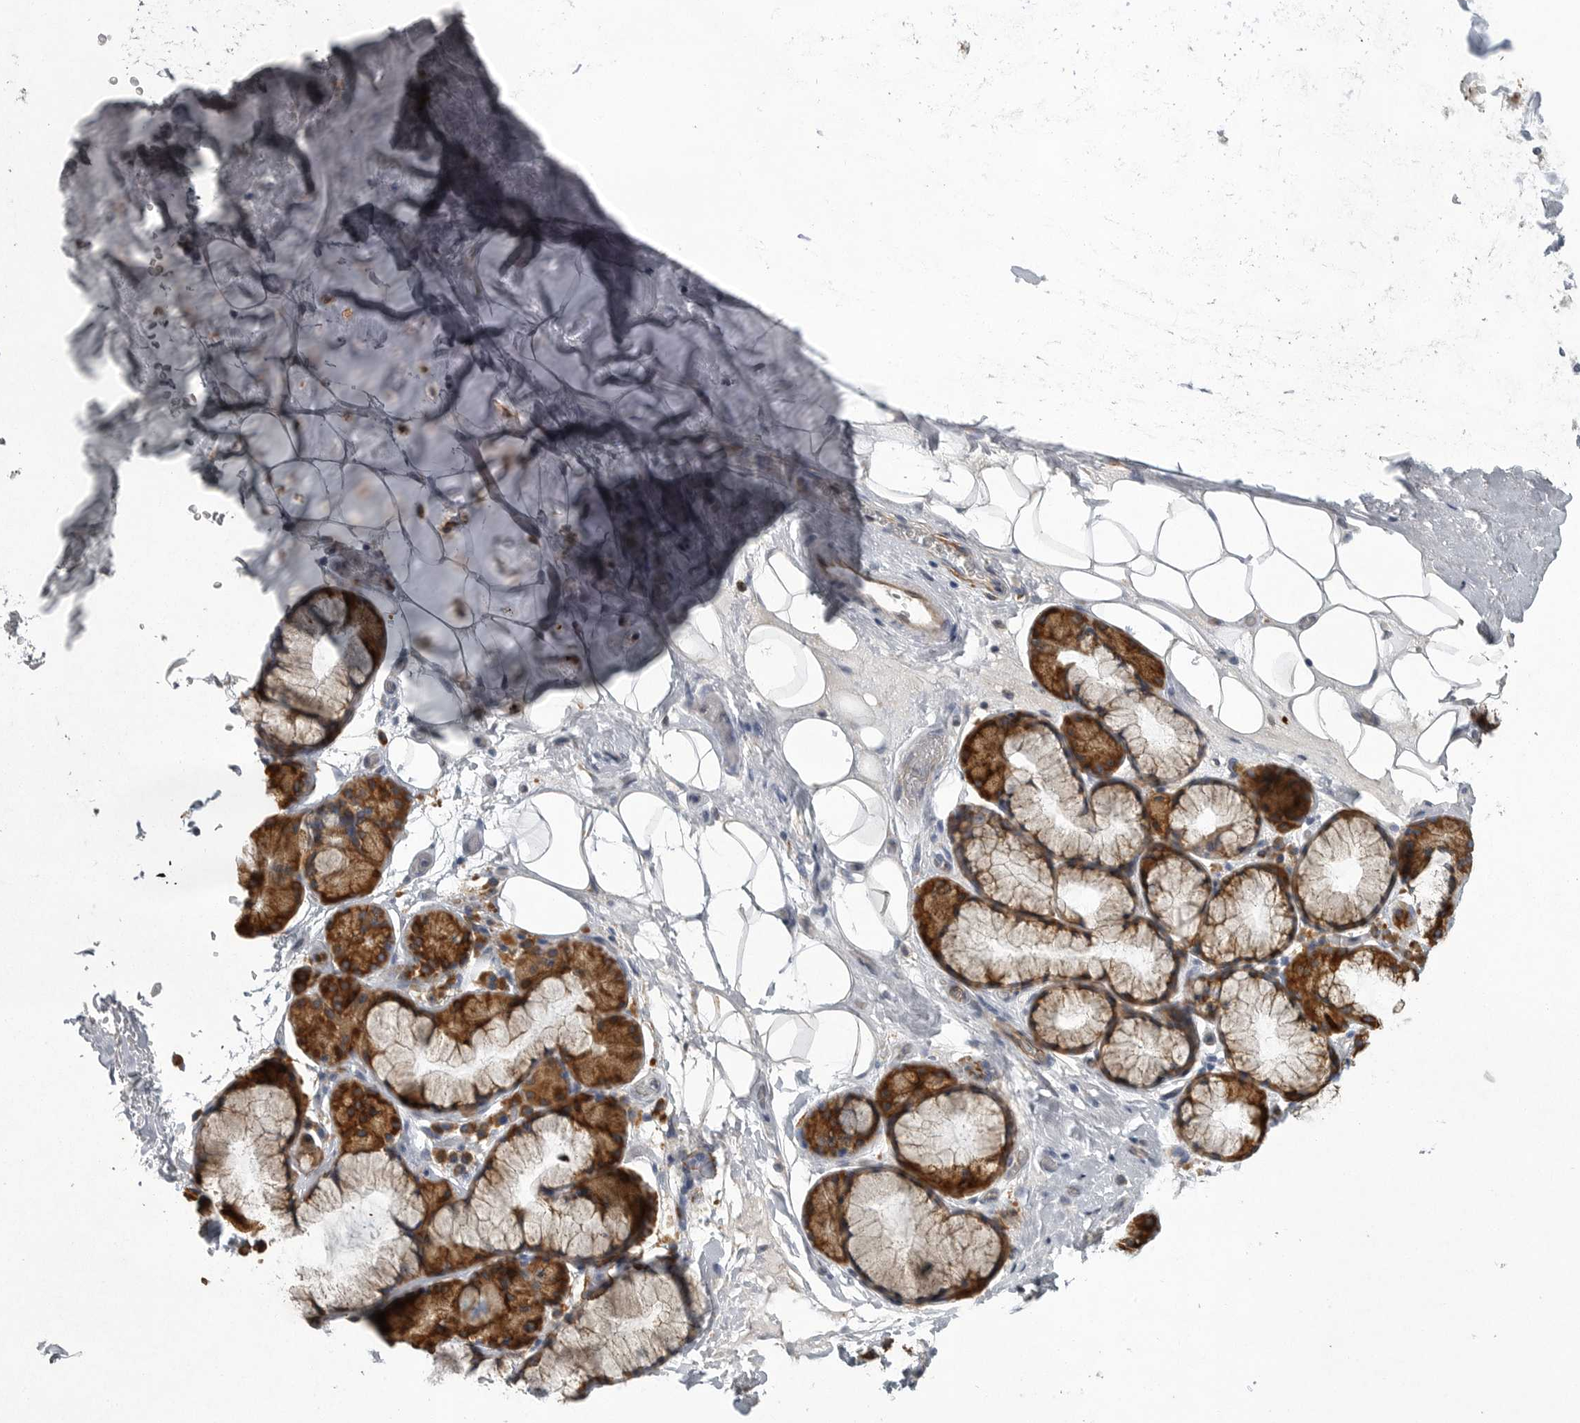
{"staining": {"intensity": "negative", "quantity": "none", "location": "none"}, "tissue": "adipose tissue", "cell_type": "Adipocytes", "image_type": "normal", "snomed": [{"axis": "morphology", "description": "Normal tissue, NOS"}, {"axis": "topography", "description": "Cartilage tissue"}], "caption": "IHC of unremarkable adipose tissue demonstrates no positivity in adipocytes. (DAB immunohistochemistry visualized using brightfield microscopy, high magnification).", "gene": "MINPP1", "patient": {"sex": "female", "age": 63}}